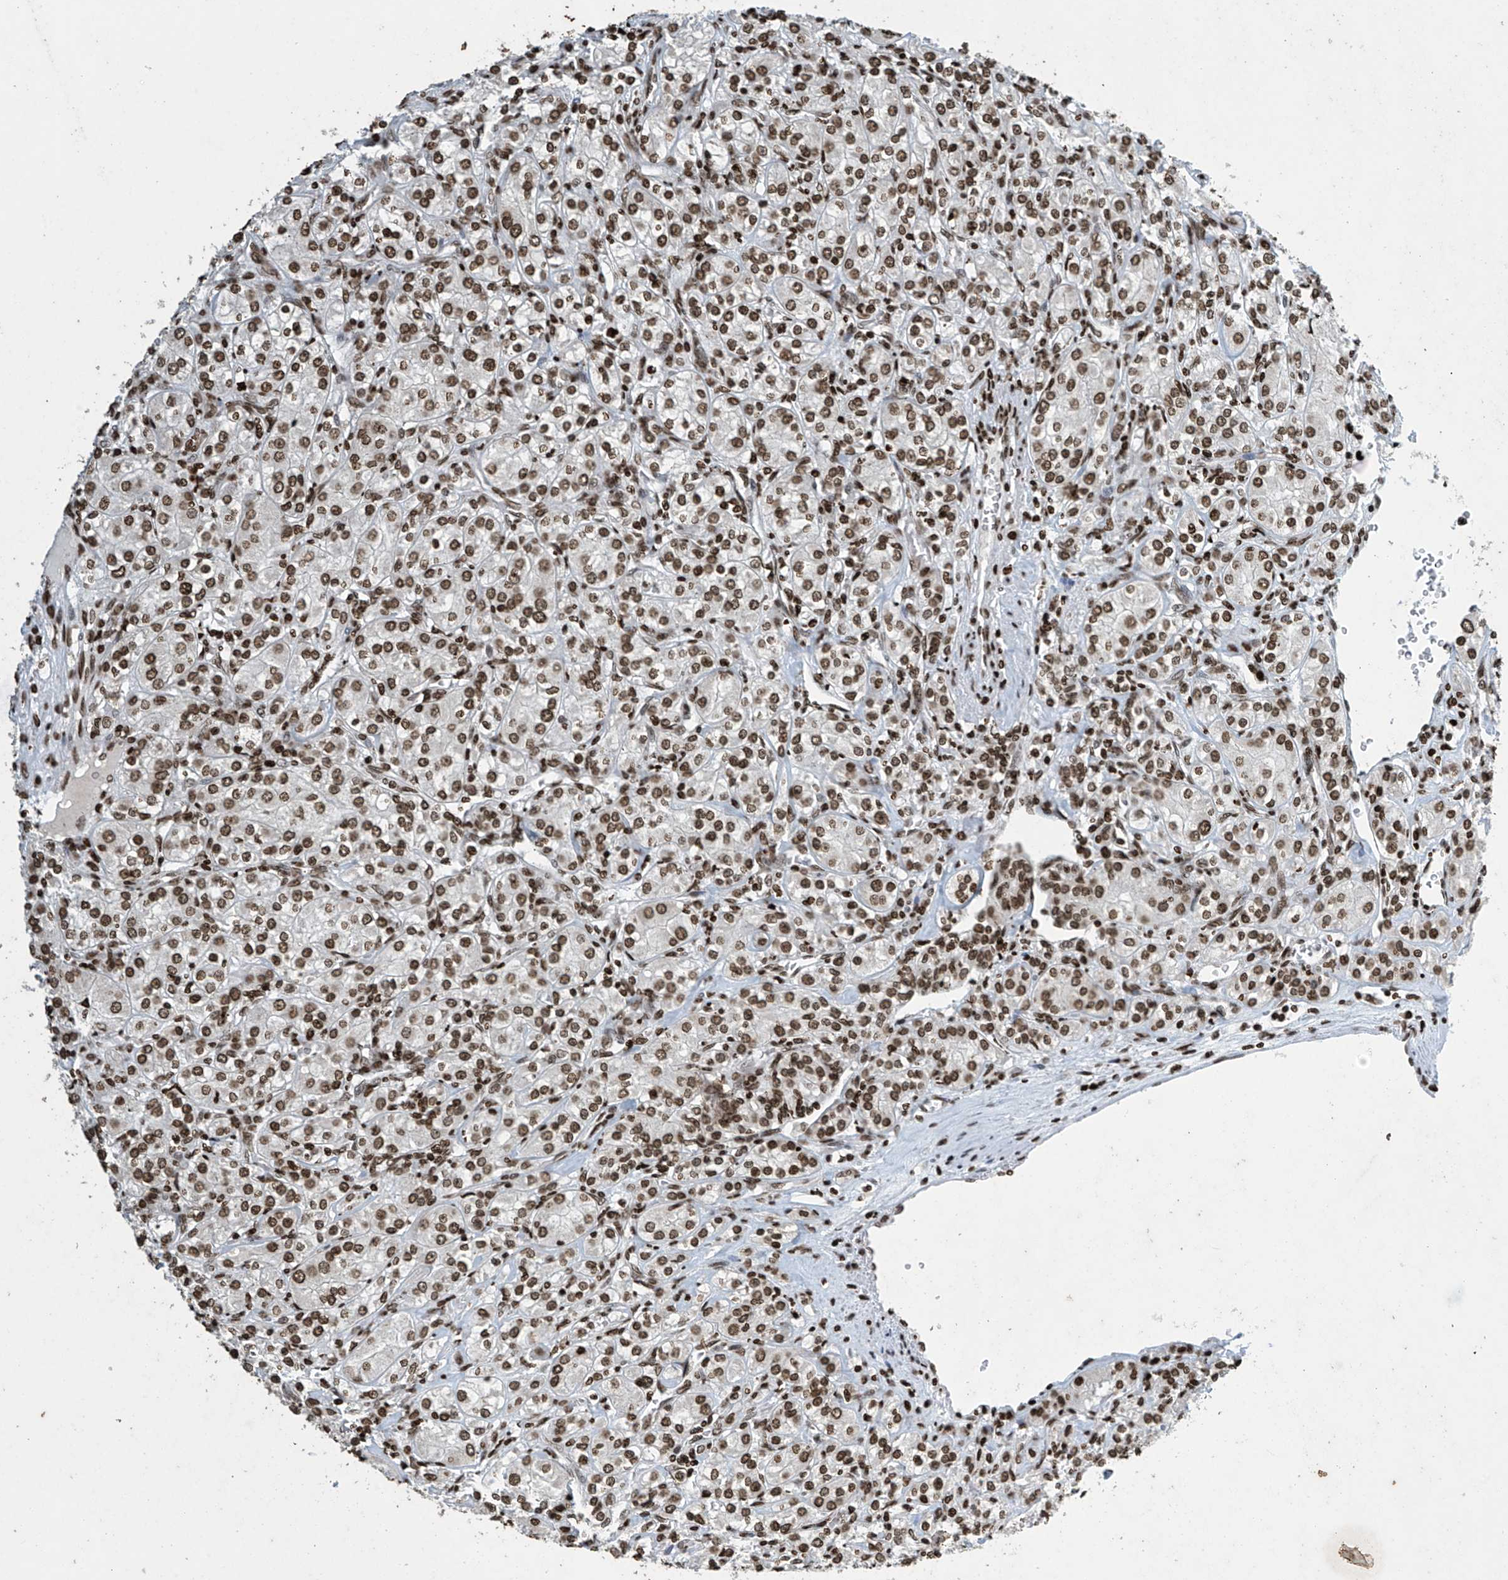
{"staining": {"intensity": "strong", "quantity": ">75%", "location": "nuclear"}, "tissue": "renal cancer", "cell_type": "Tumor cells", "image_type": "cancer", "snomed": [{"axis": "morphology", "description": "Adenocarcinoma, NOS"}, {"axis": "topography", "description": "Kidney"}], "caption": "Immunohistochemistry staining of renal cancer (adenocarcinoma), which displays high levels of strong nuclear positivity in approximately >75% of tumor cells indicating strong nuclear protein positivity. The staining was performed using DAB (3,3'-diaminobenzidine) (brown) for protein detection and nuclei were counterstained in hematoxylin (blue).", "gene": "H4C16", "patient": {"sex": "male", "age": 77}}